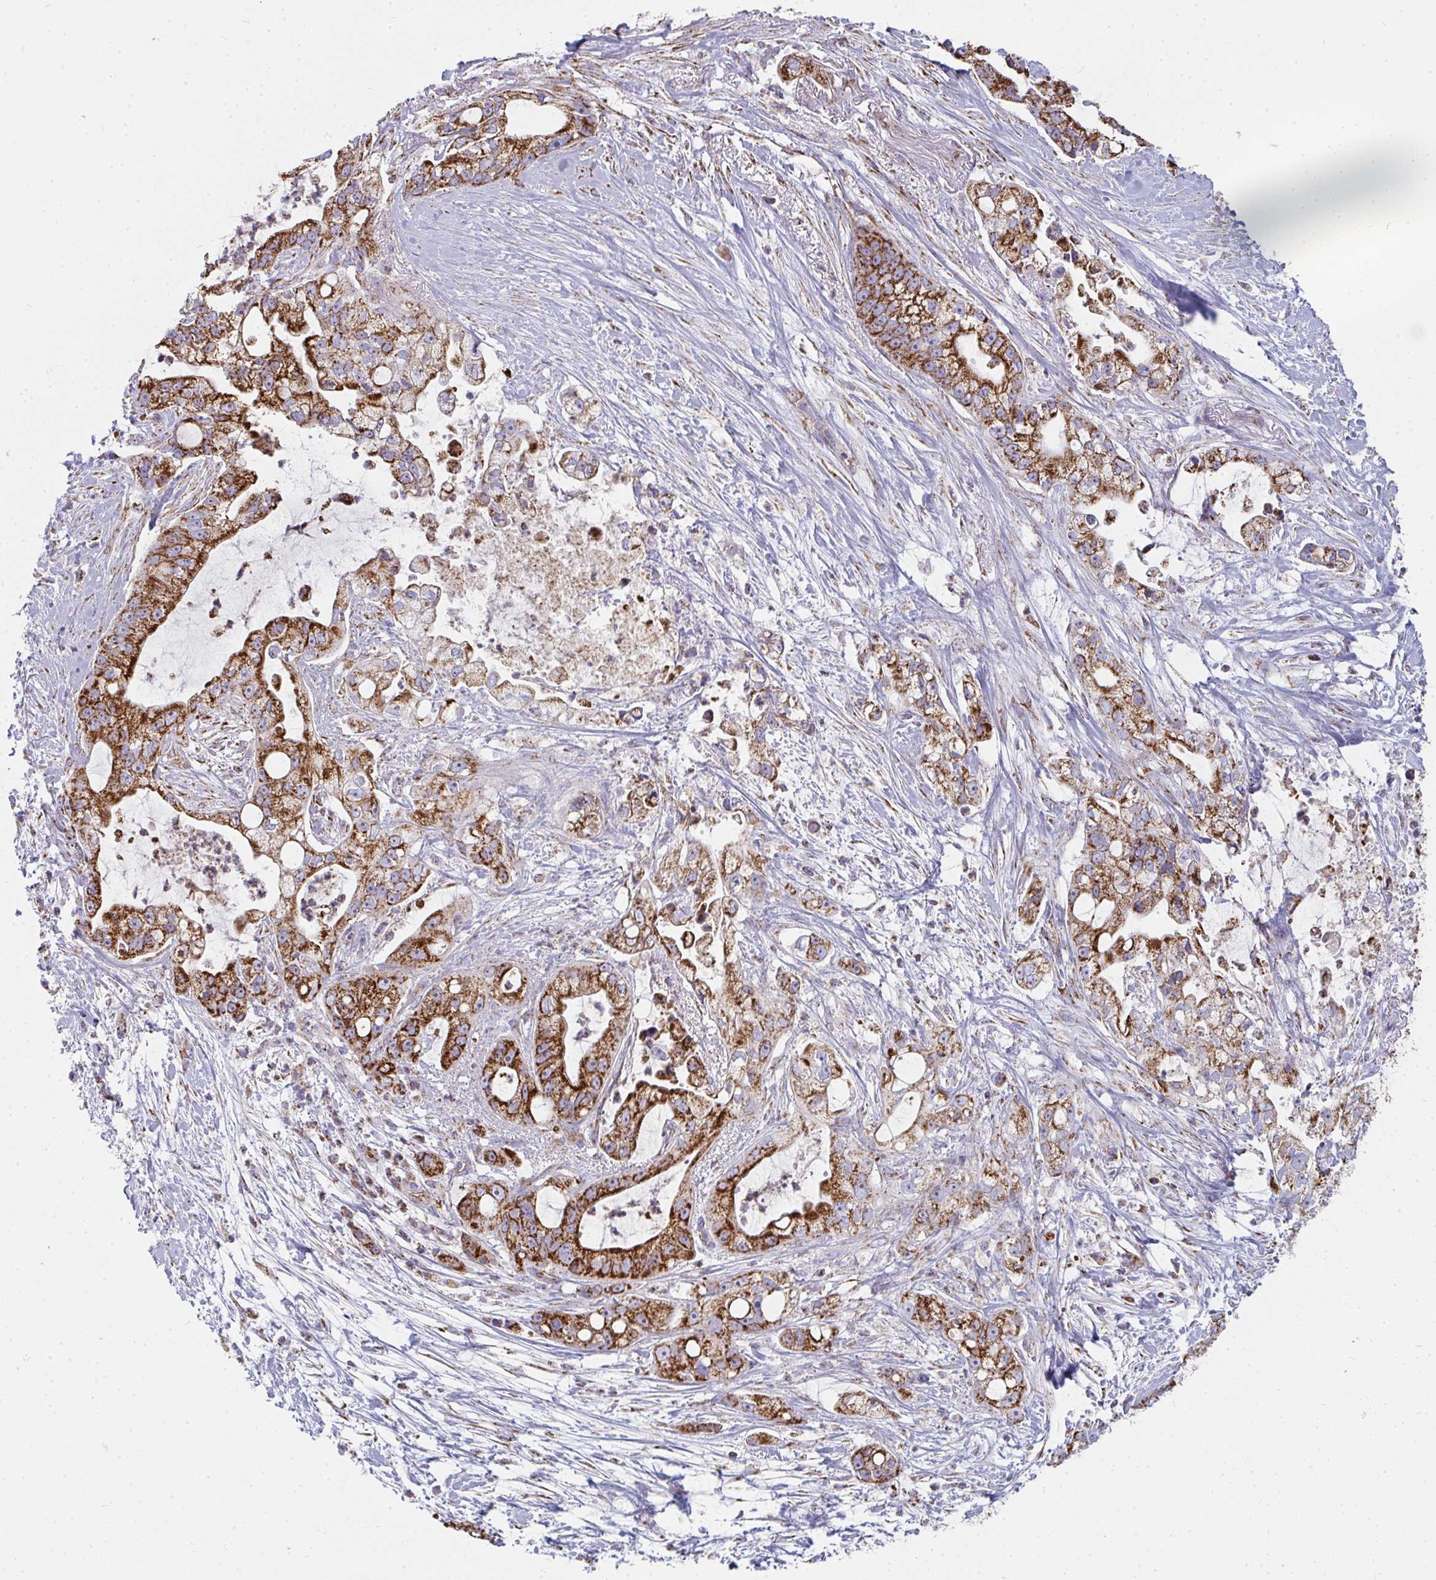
{"staining": {"intensity": "strong", "quantity": "25%-75%", "location": "cytoplasmic/membranous"}, "tissue": "pancreatic cancer", "cell_type": "Tumor cells", "image_type": "cancer", "snomed": [{"axis": "morphology", "description": "Adenocarcinoma, NOS"}, {"axis": "topography", "description": "Pancreas"}], "caption": "Brown immunohistochemical staining in pancreatic adenocarcinoma shows strong cytoplasmic/membranous expression in about 25%-75% of tumor cells.", "gene": "FAHD1", "patient": {"sex": "female", "age": 69}}